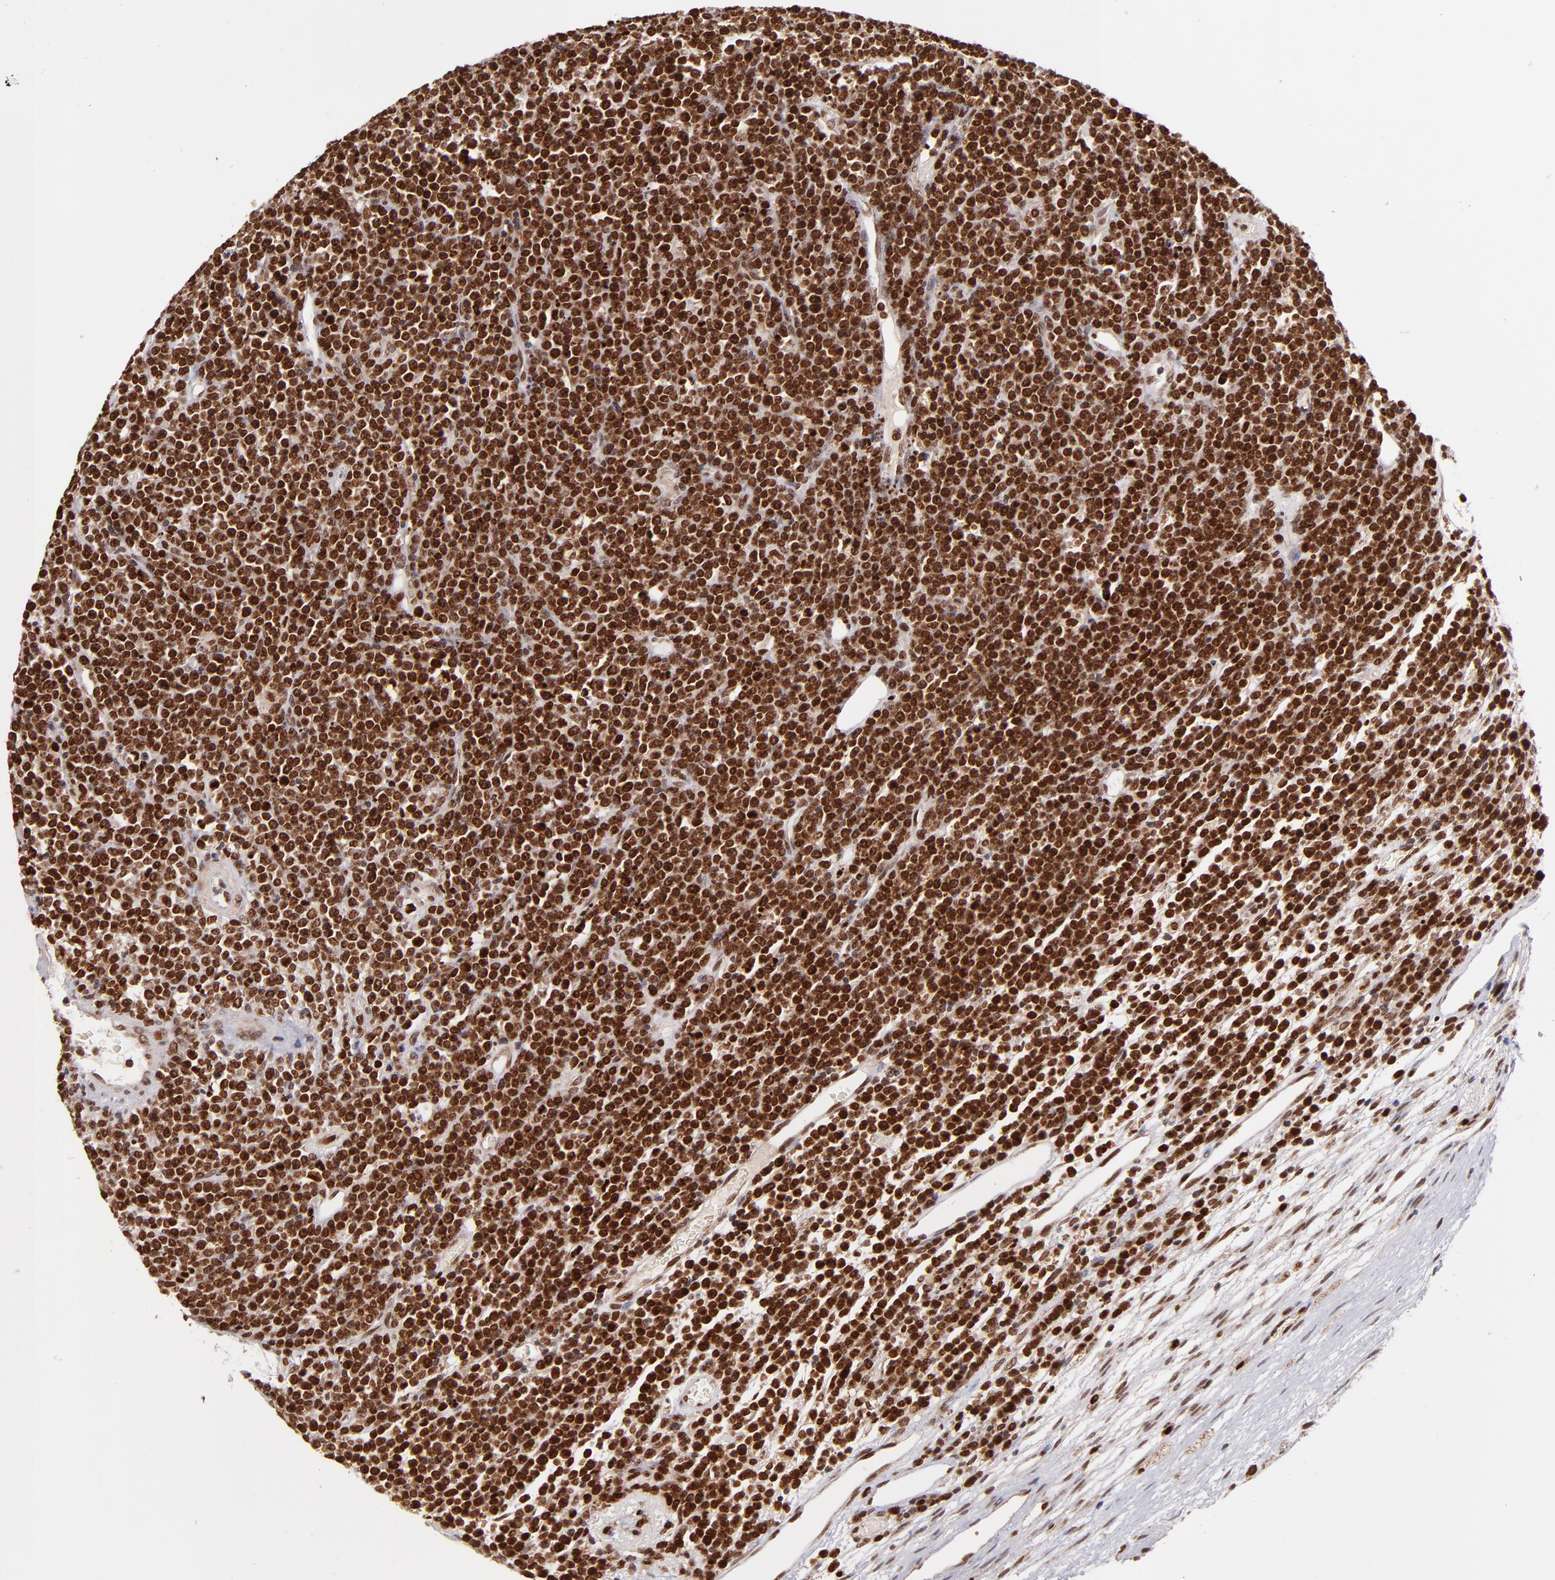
{"staining": {"intensity": "strong", "quantity": ">75%", "location": "cytoplasmic/membranous,nuclear"}, "tissue": "lymphoma", "cell_type": "Tumor cells", "image_type": "cancer", "snomed": [{"axis": "morphology", "description": "Malignant lymphoma, non-Hodgkin's type, High grade"}, {"axis": "topography", "description": "Ovary"}], "caption": "Human lymphoma stained for a protein (brown) demonstrates strong cytoplasmic/membranous and nuclear positive expression in approximately >75% of tumor cells.", "gene": "TOP1MT", "patient": {"sex": "female", "age": 56}}